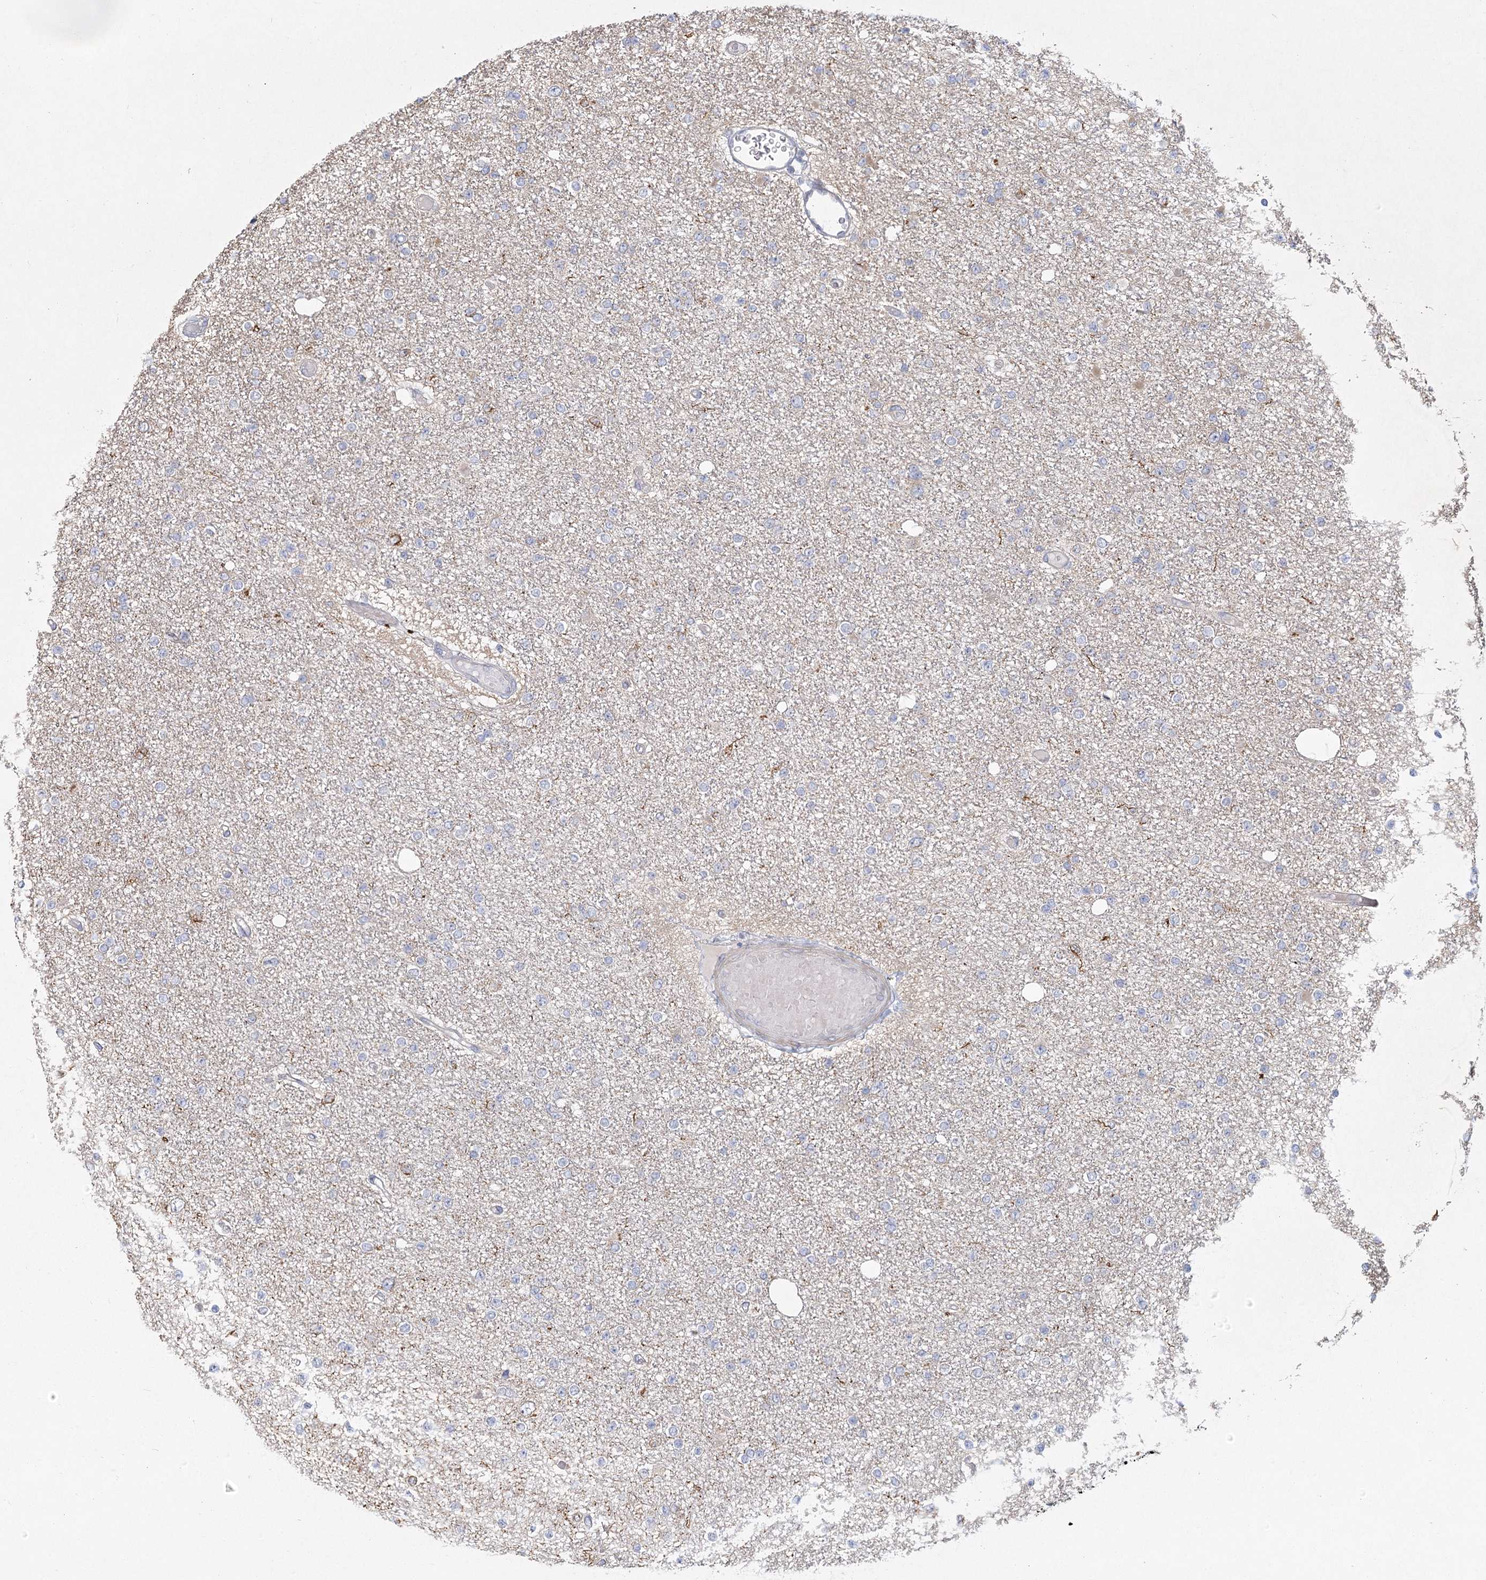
{"staining": {"intensity": "negative", "quantity": "none", "location": "none"}, "tissue": "glioma", "cell_type": "Tumor cells", "image_type": "cancer", "snomed": [{"axis": "morphology", "description": "Glioma, malignant, Low grade"}, {"axis": "topography", "description": "Brain"}], "caption": "IHC of glioma demonstrates no staining in tumor cells.", "gene": "CNTLN", "patient": {"sex": "female", "age": 22}}